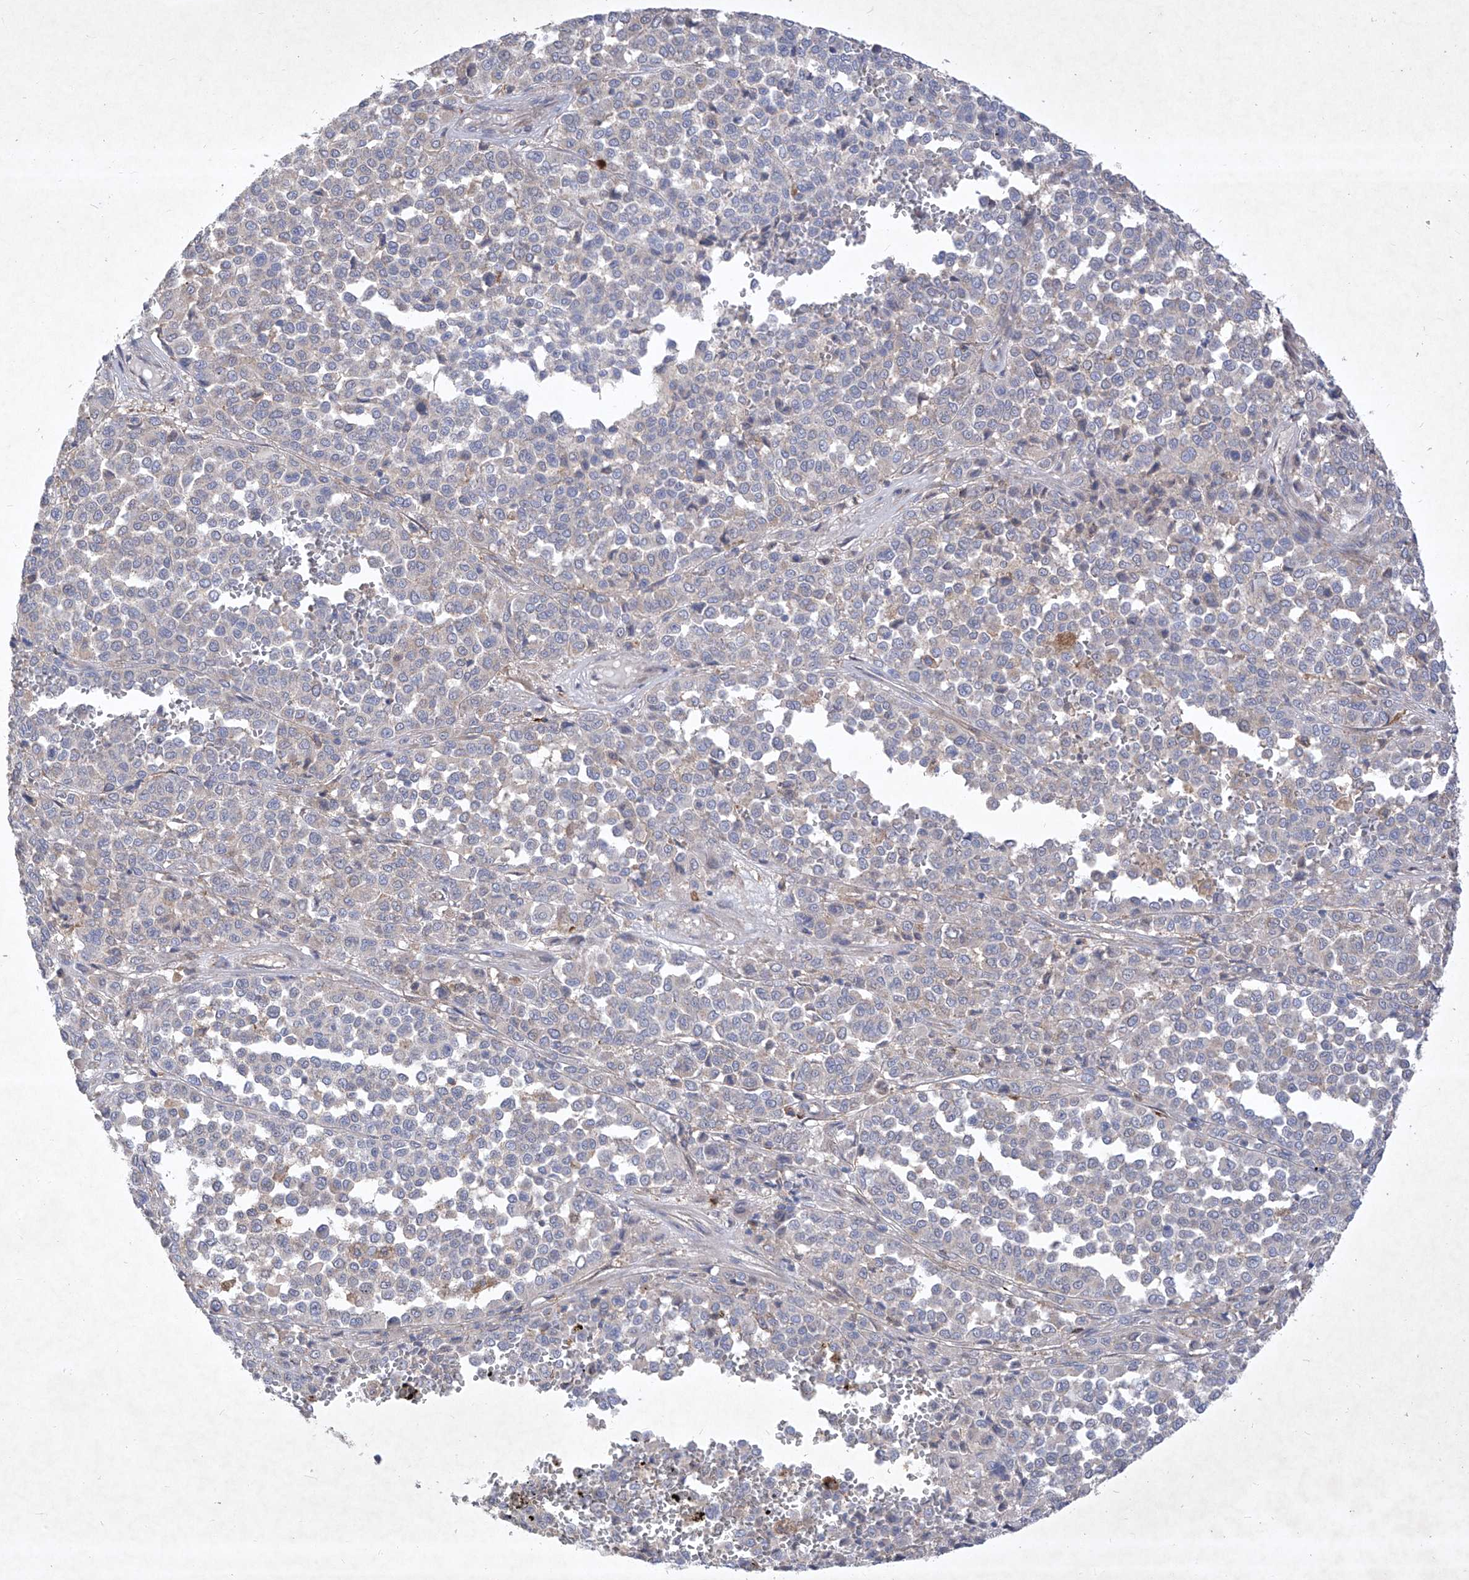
{"staining": {"intensity": "negative", "quantity": "none", "location": "none"}, "tissue": "melanoma", "cell_type": "Tumor cells", "image_type": "cancer", "snomed": [{"axis": "morphology", "description": "Malignant melanoma, Metastatic site"}, {"axis": "topography", "description": "Pancreas"}], "caption": "Tumor cells are negative for brown protein staining in malignant melanoma (metastatic site).", "gene": "COQ3", "patient": {"sex": "female", "age": 30}}